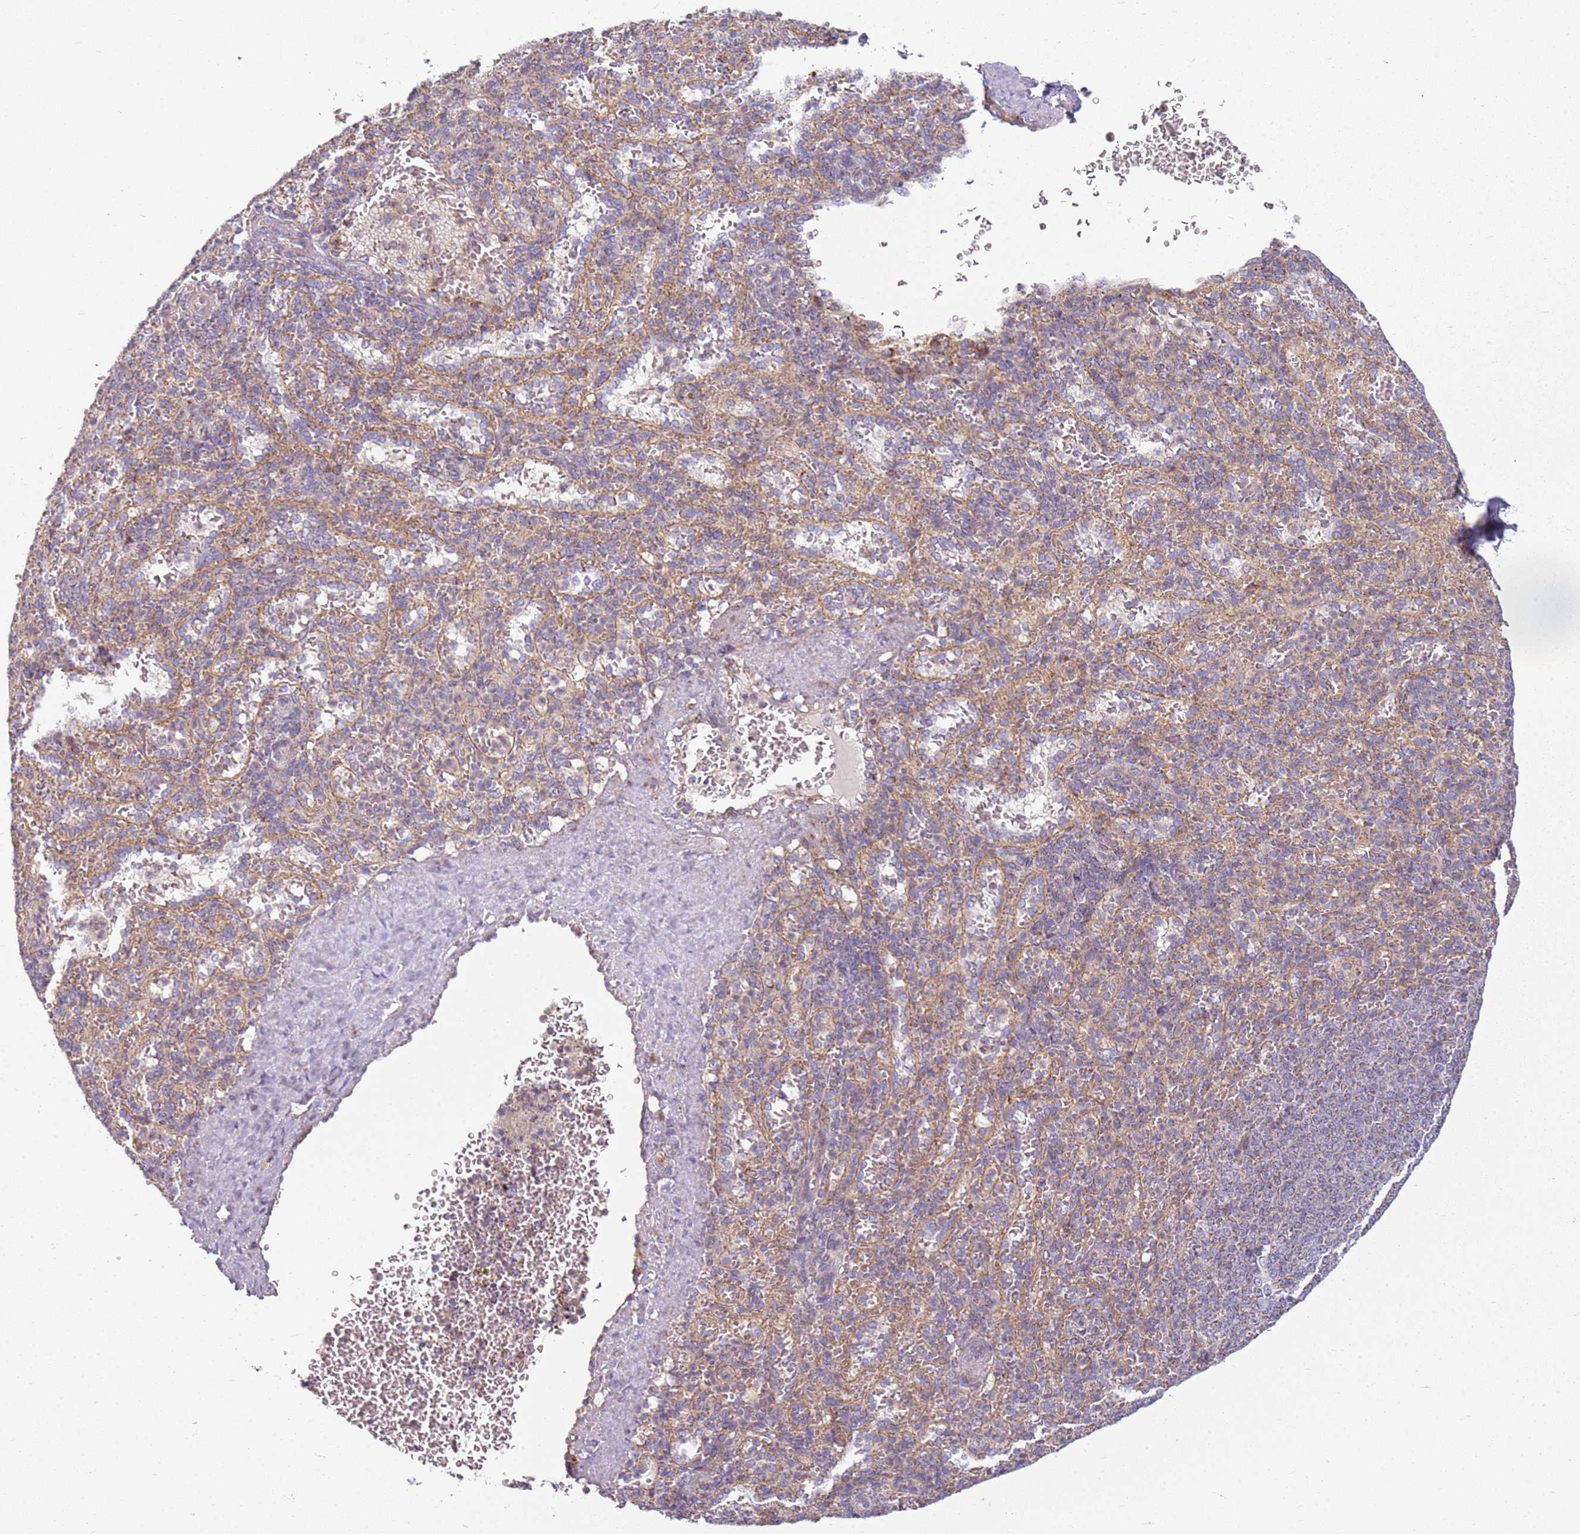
{"staining": {"intensity": "weak", "quantity": ">75%", "location": "cytoplasmic/membranous"}, "tissue": "spleen", "cell_type": "Cells in red pulp", "image_type": "normal", "snomed": [{"axis": "morphology", "description": "Normal tissue, NOS"}, {"axis": "topography", "description": "Spleen"}], "caption": "Cells in red pulp show weak cytoplasmic/membranous positivity in about >75% of cells in normal spleen.", "gene": "TMEM200C", "patient": {"sex": "female", "age": 21}}